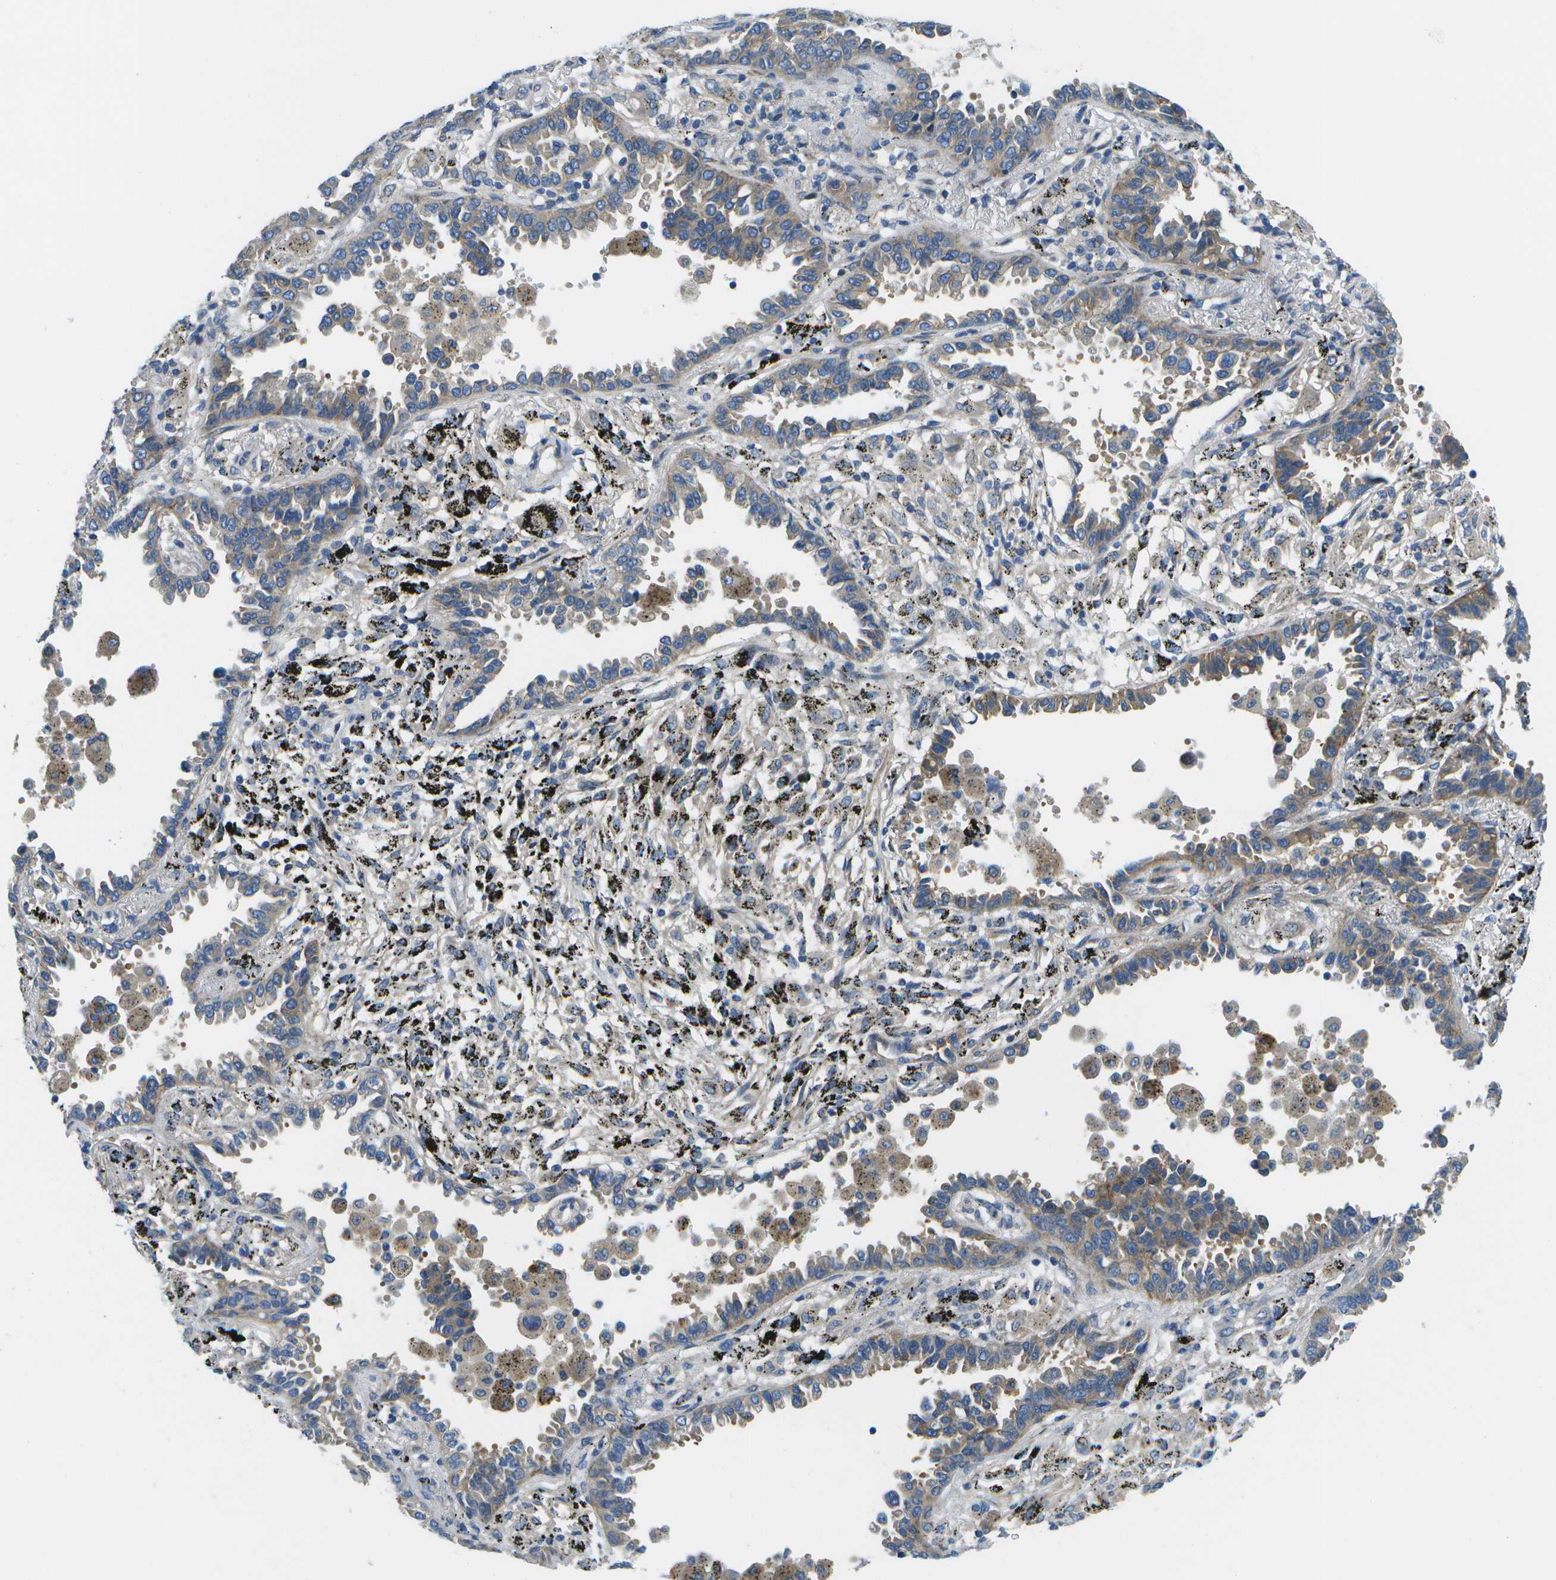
{"staining": {"intensity": "weak", "quantity": ">75%", "location": "cytoplasmic/membranous"}, "tissue": "lung cancer", "cell_type": "Tumor cells", "image_type": "cancer", "snomed": [{"axis": "morphology", "description": "Normal tissue, NOS"}, {"axis": "morphology", "description": "Adenocarcinoma, NOS"}, {"axis": "topography", "description": "Lung"}], "caption": "A brown stain highlights weak cytoplasmic/membranous positivity of a protein in lung cancer tumor cells. (brown staining indicates protein expression, while blue staining denotes nuclei).", "gene": "P3H1", "patient": {"sex": "male", "age": 59}}